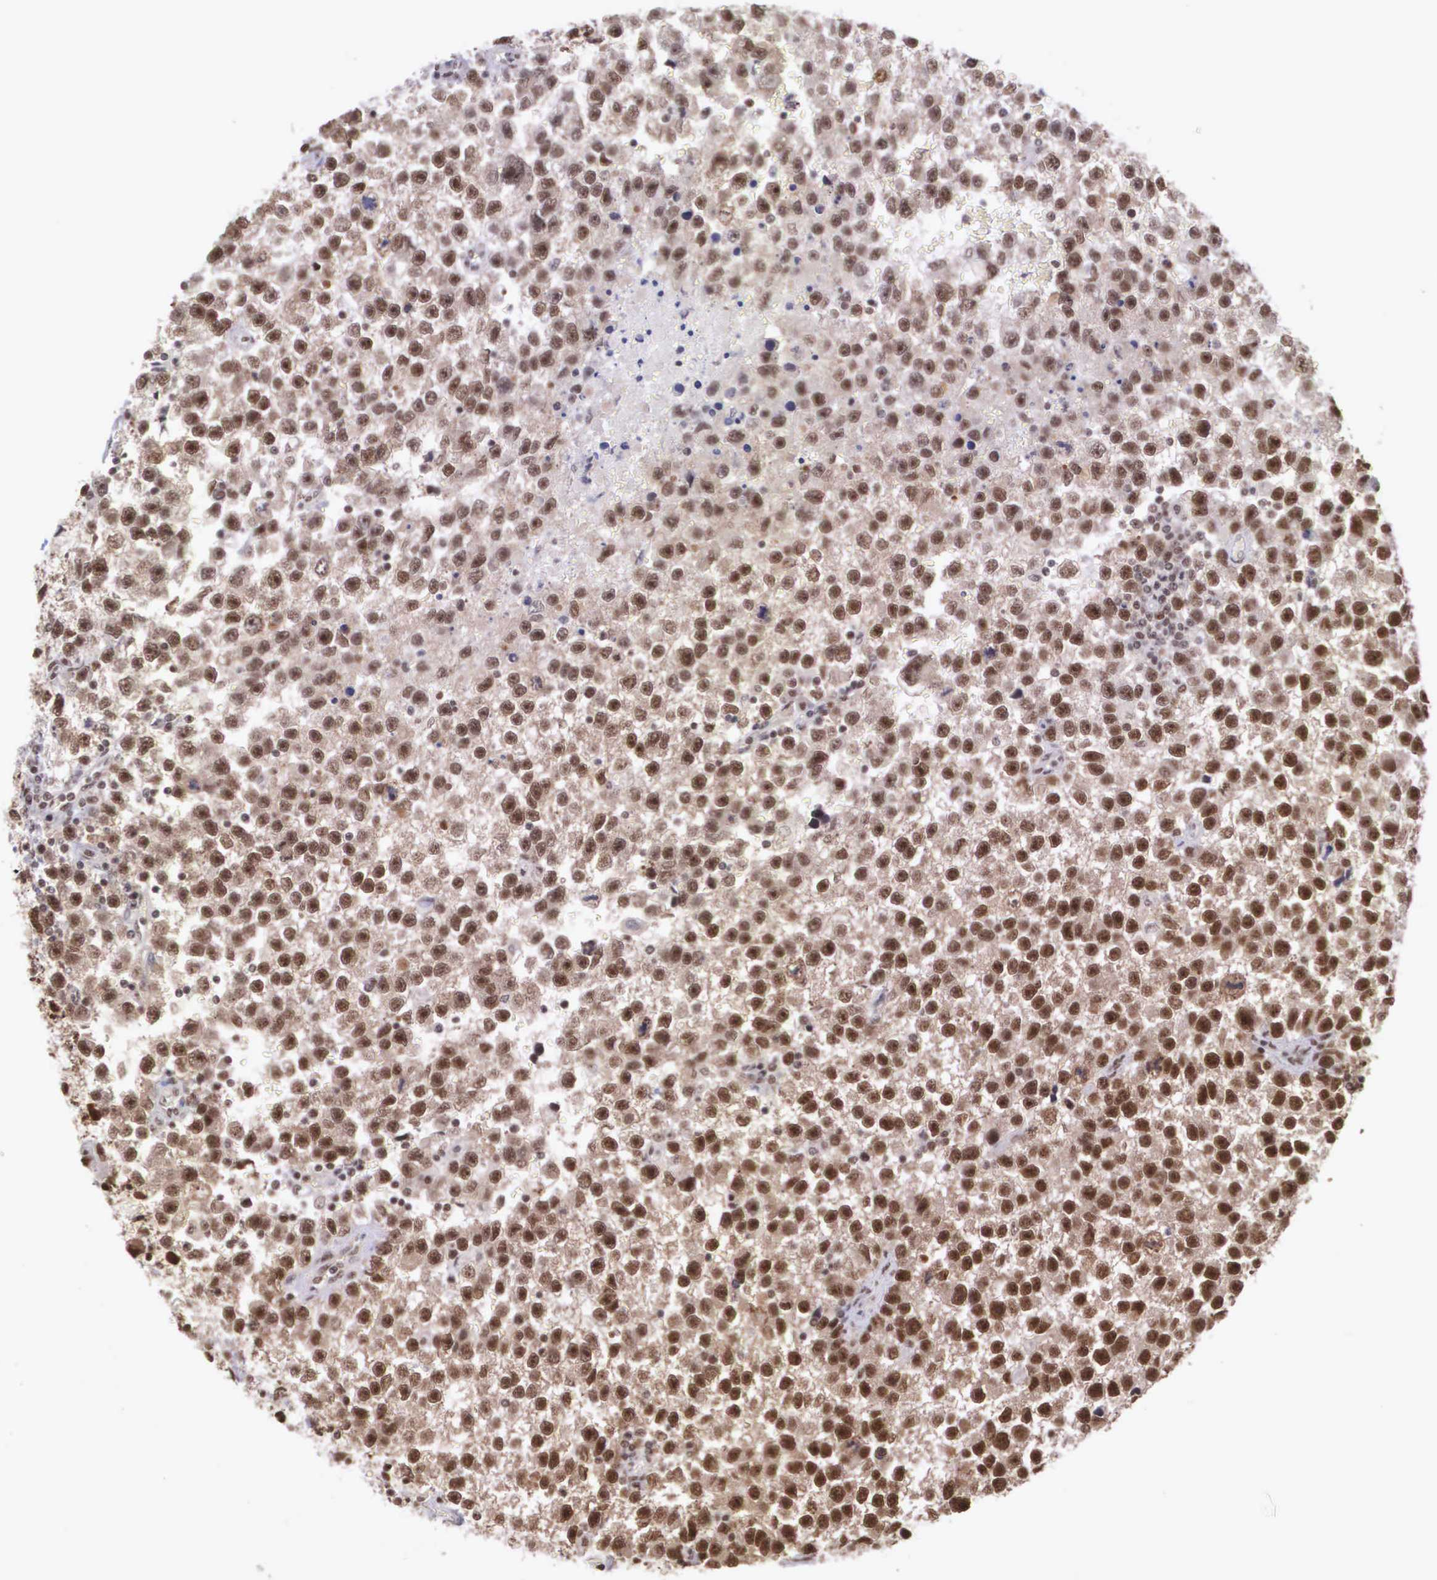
{"staining": {"intensity": "strong", "quantity": ">75%", "location": "cytoplasmic/membranous,nuclear"}, "tissue": "testis cancer", "cell_type": "Tumor cells", "image_type": "cancer", "snomed": [{"axis": "morphology", "description": "Seminoma, NOS"}, {"axis": "topography", "description": "Testis"}], "caption": "IHC image of neoplastic tissue: human testis cancer stained using immunohistochemistry displays high levels of strong protein expression localized specifically in the cytoplasmic/membranous and nuclear of tumor cells, appearing as a cytoplasmic/membranous and nuclear brown color.", "gene": "POLR2F", "patient": {"sex": "male", "age": 33}}